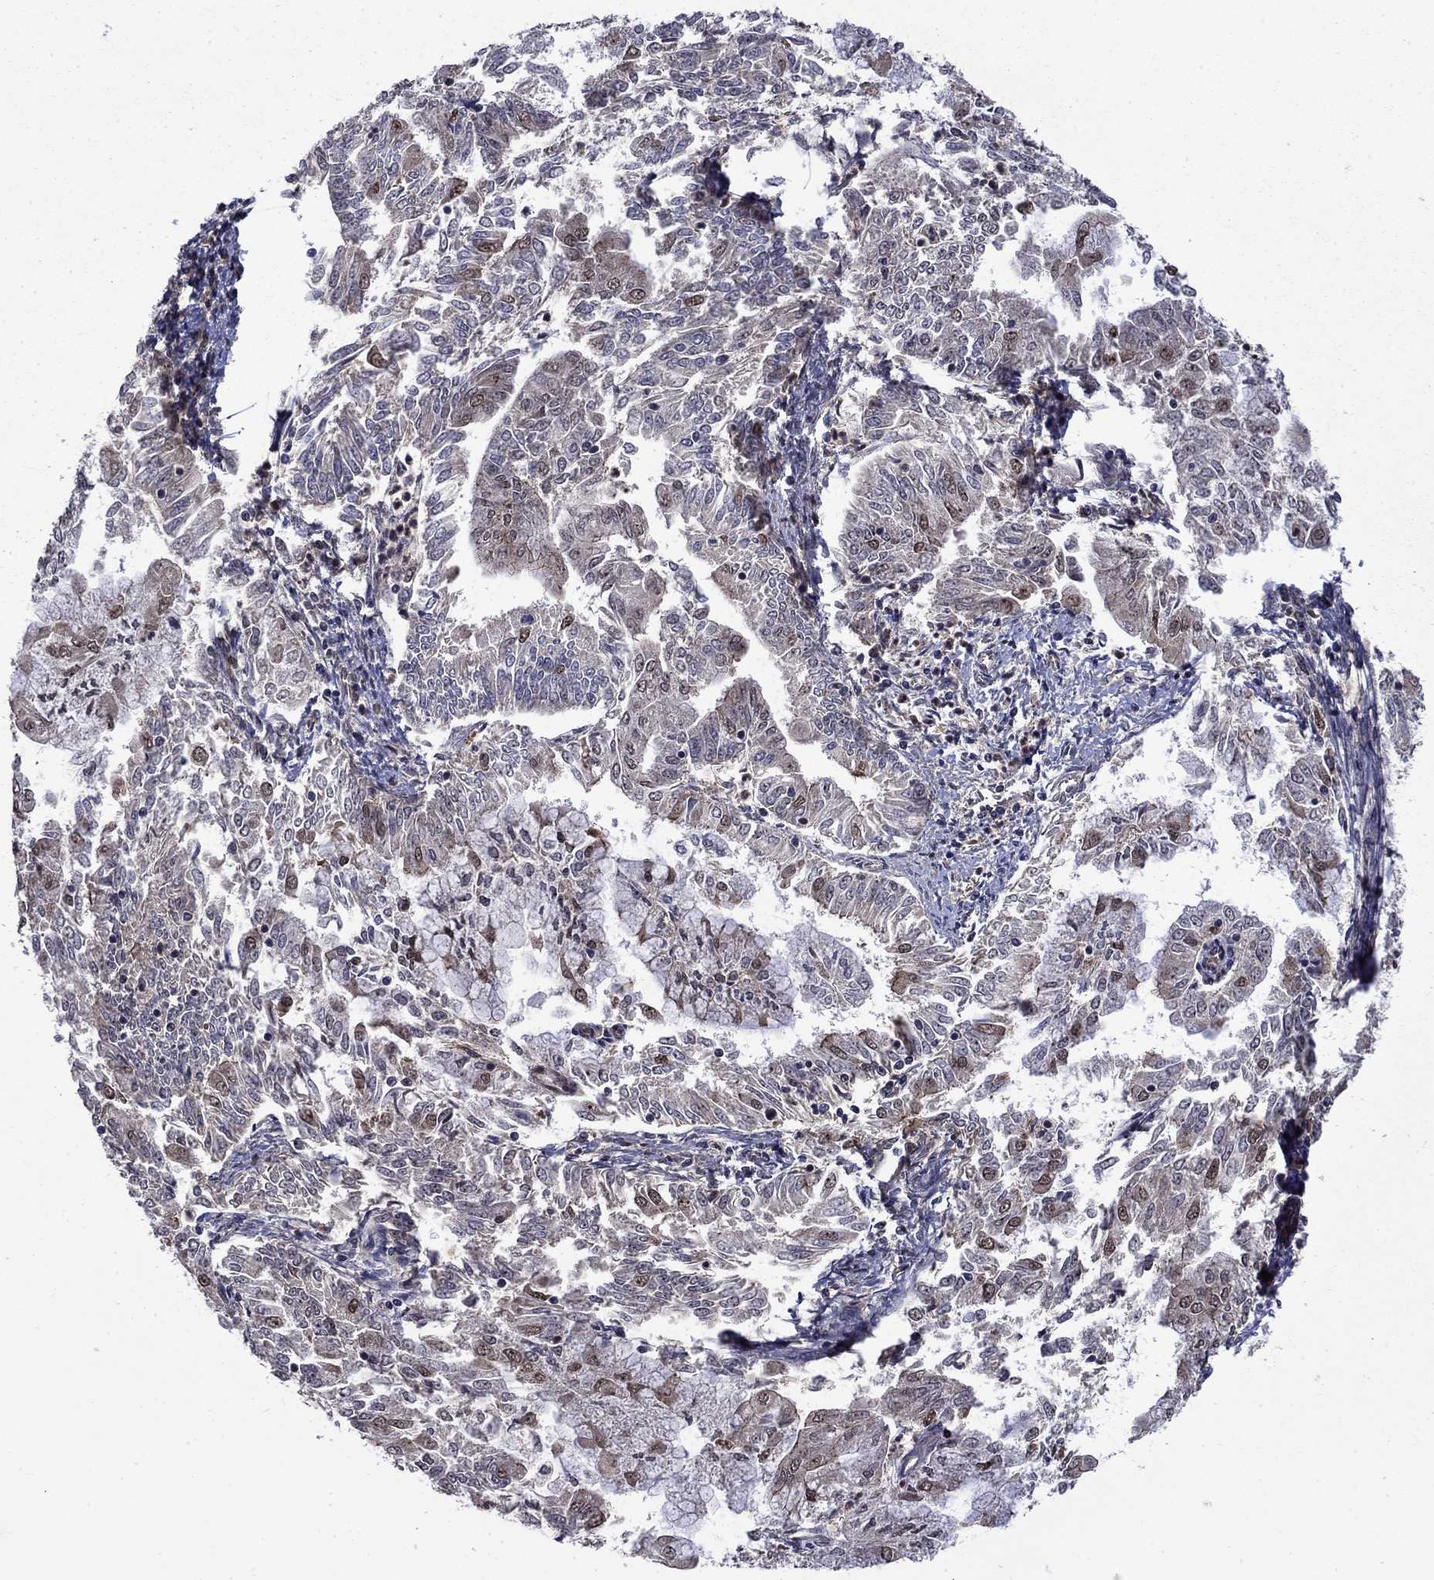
{"staining": {"intensity": "moderate", "quantity": "<25%", "location": "cytoplasmic/membranous,nuclear"}, "tissue": "endometrial cancer", "cell_type": "Tumor cells", "image_type": "cancer", "snomed": [{"axis": "morphology", "description": "Adenocarcinoma, NOS"}, {"axis": "topography", "description": "Endometrium"}], "caption": "DAB immunohistochemical staining of adenocarcinoma (endometrial) demonstrates moderate cytoplasmic/membranous and nuclear protein expression in about <25% of tumor cells. (DAB IHC with brightfield microscopy, high magnification).", "gene": "AGTPBP1", "patient": {"sex": "female", "age": 56}}